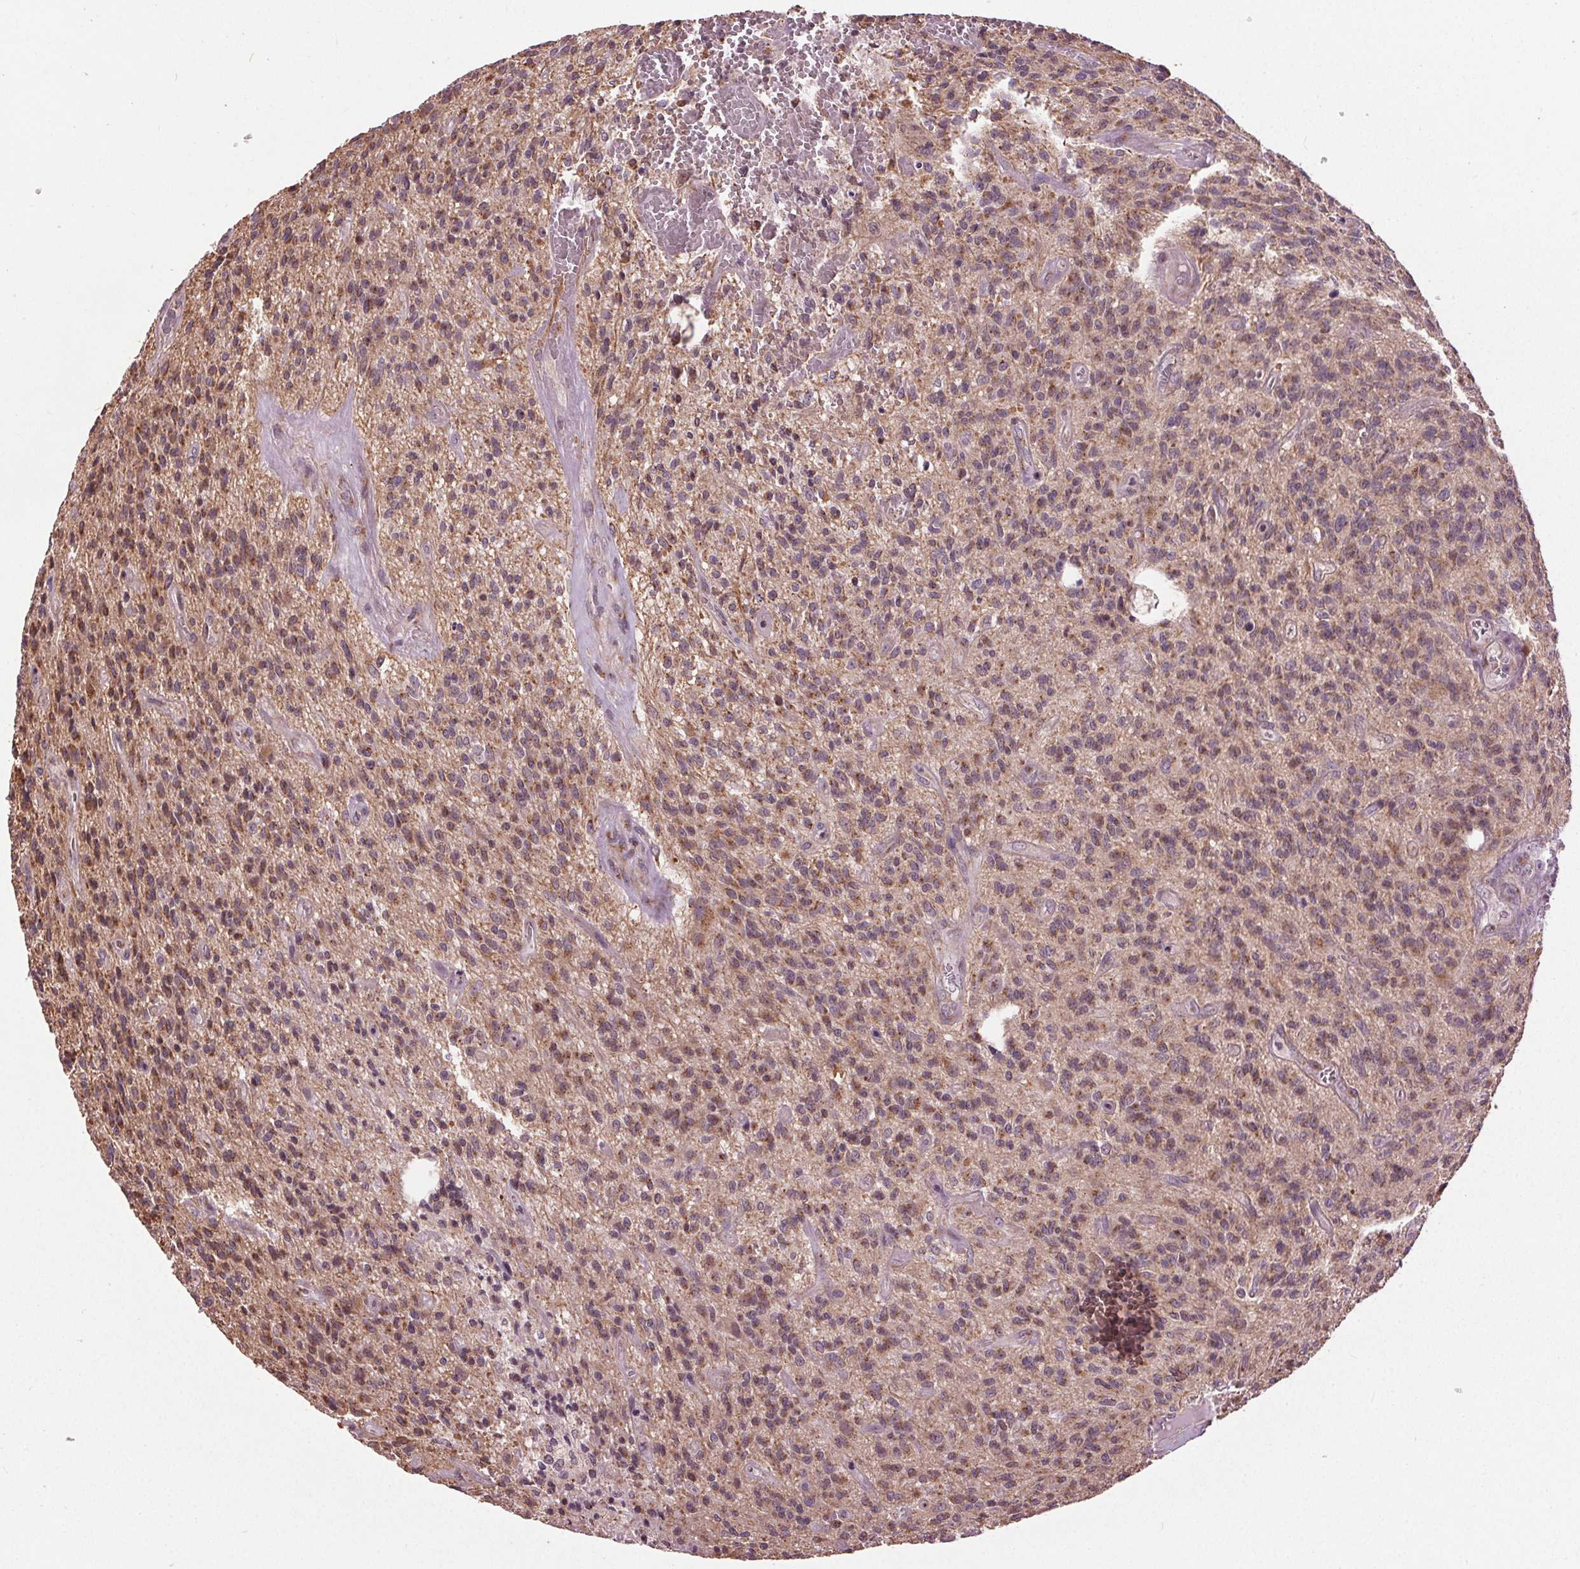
{"staining": {"intensity": "moderate", "quantity": "25%-75%", "location": "cytoplasmic/membranous"}, "tissue": "glioma", "cell_type": "Tumor cells", "image_type": "cancer", "snomed": [{"axis": "morphology", "description": "Glioma, malignant, High grade"}, {"axis": "topography", "description": "Brain"}], "caption": "Glioma was stained to show a protein in brown. There is medium levels of moderate cytoplasmic/membranous expression in about 25%-75% of tumor cells. (Brightfield microscopy of DAB IHC at high magnification).", "gene": "BSDC1", "patient": {"sex": "male", "age": 76}}